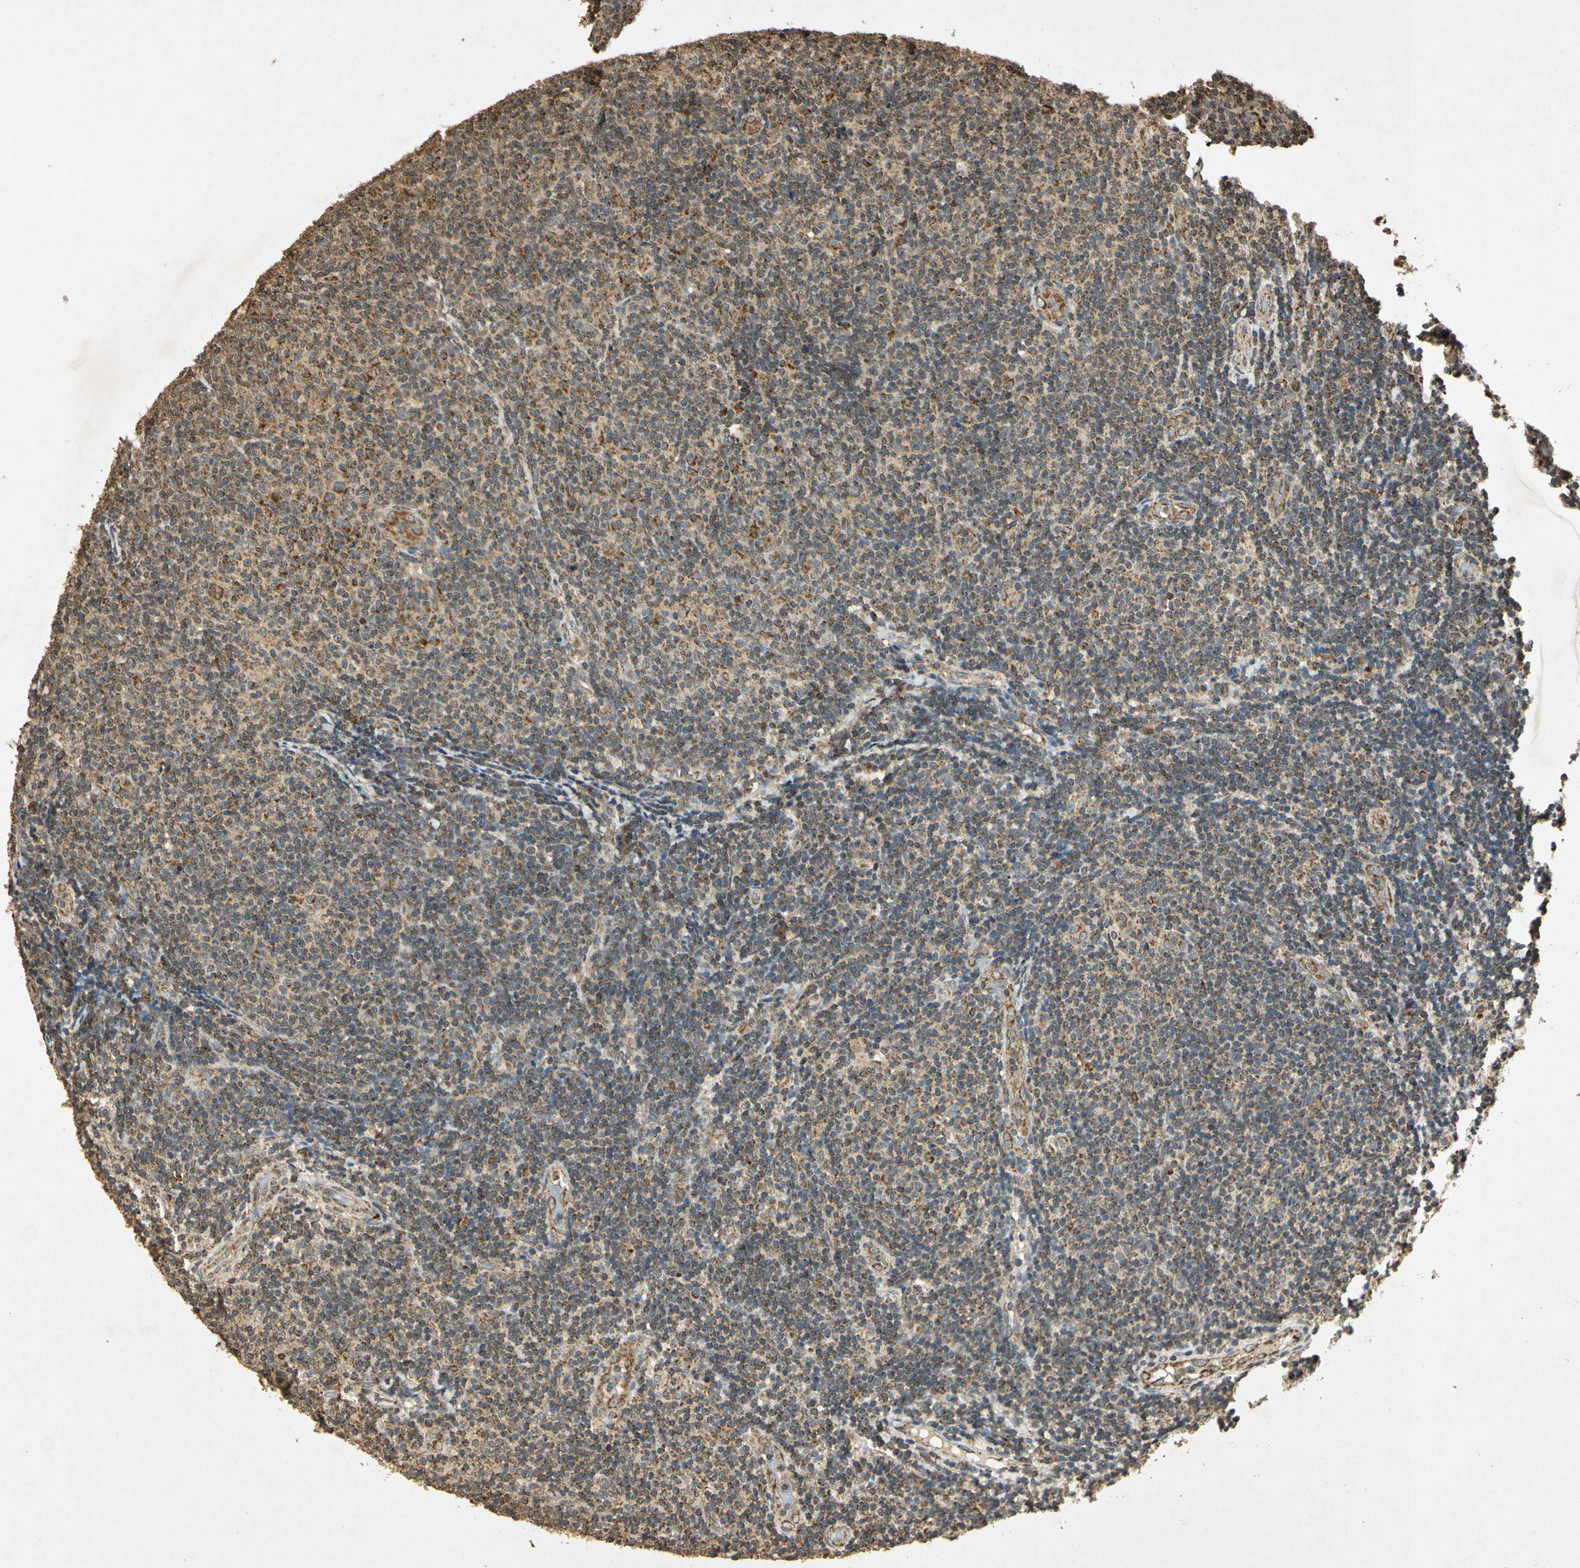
{"staining": {"intensity": "weak", "quantity": ">75%", "location": "cytoplasmic/membranous"}, "tissue": "lymphoma", "cell_type": "Tumor cells", "image_type": "cancer", "snomed": [{"axis": "morphology", "description": "Malignant lymphoma, non-Hodgkin's type, Low grade"}, {"axis": "topography", "description": "Lymph node"}], "caption": "The micrograph exhibits immunohistochemical staining of malignant lymphoma, non-Hodgkin's type (low-grade). There is weak cytoplasmic/membranous staining is present in approximately >75% of tumor cells.", "gene": "PRDX3", "patient": {"sex": "male", "age": 83}}